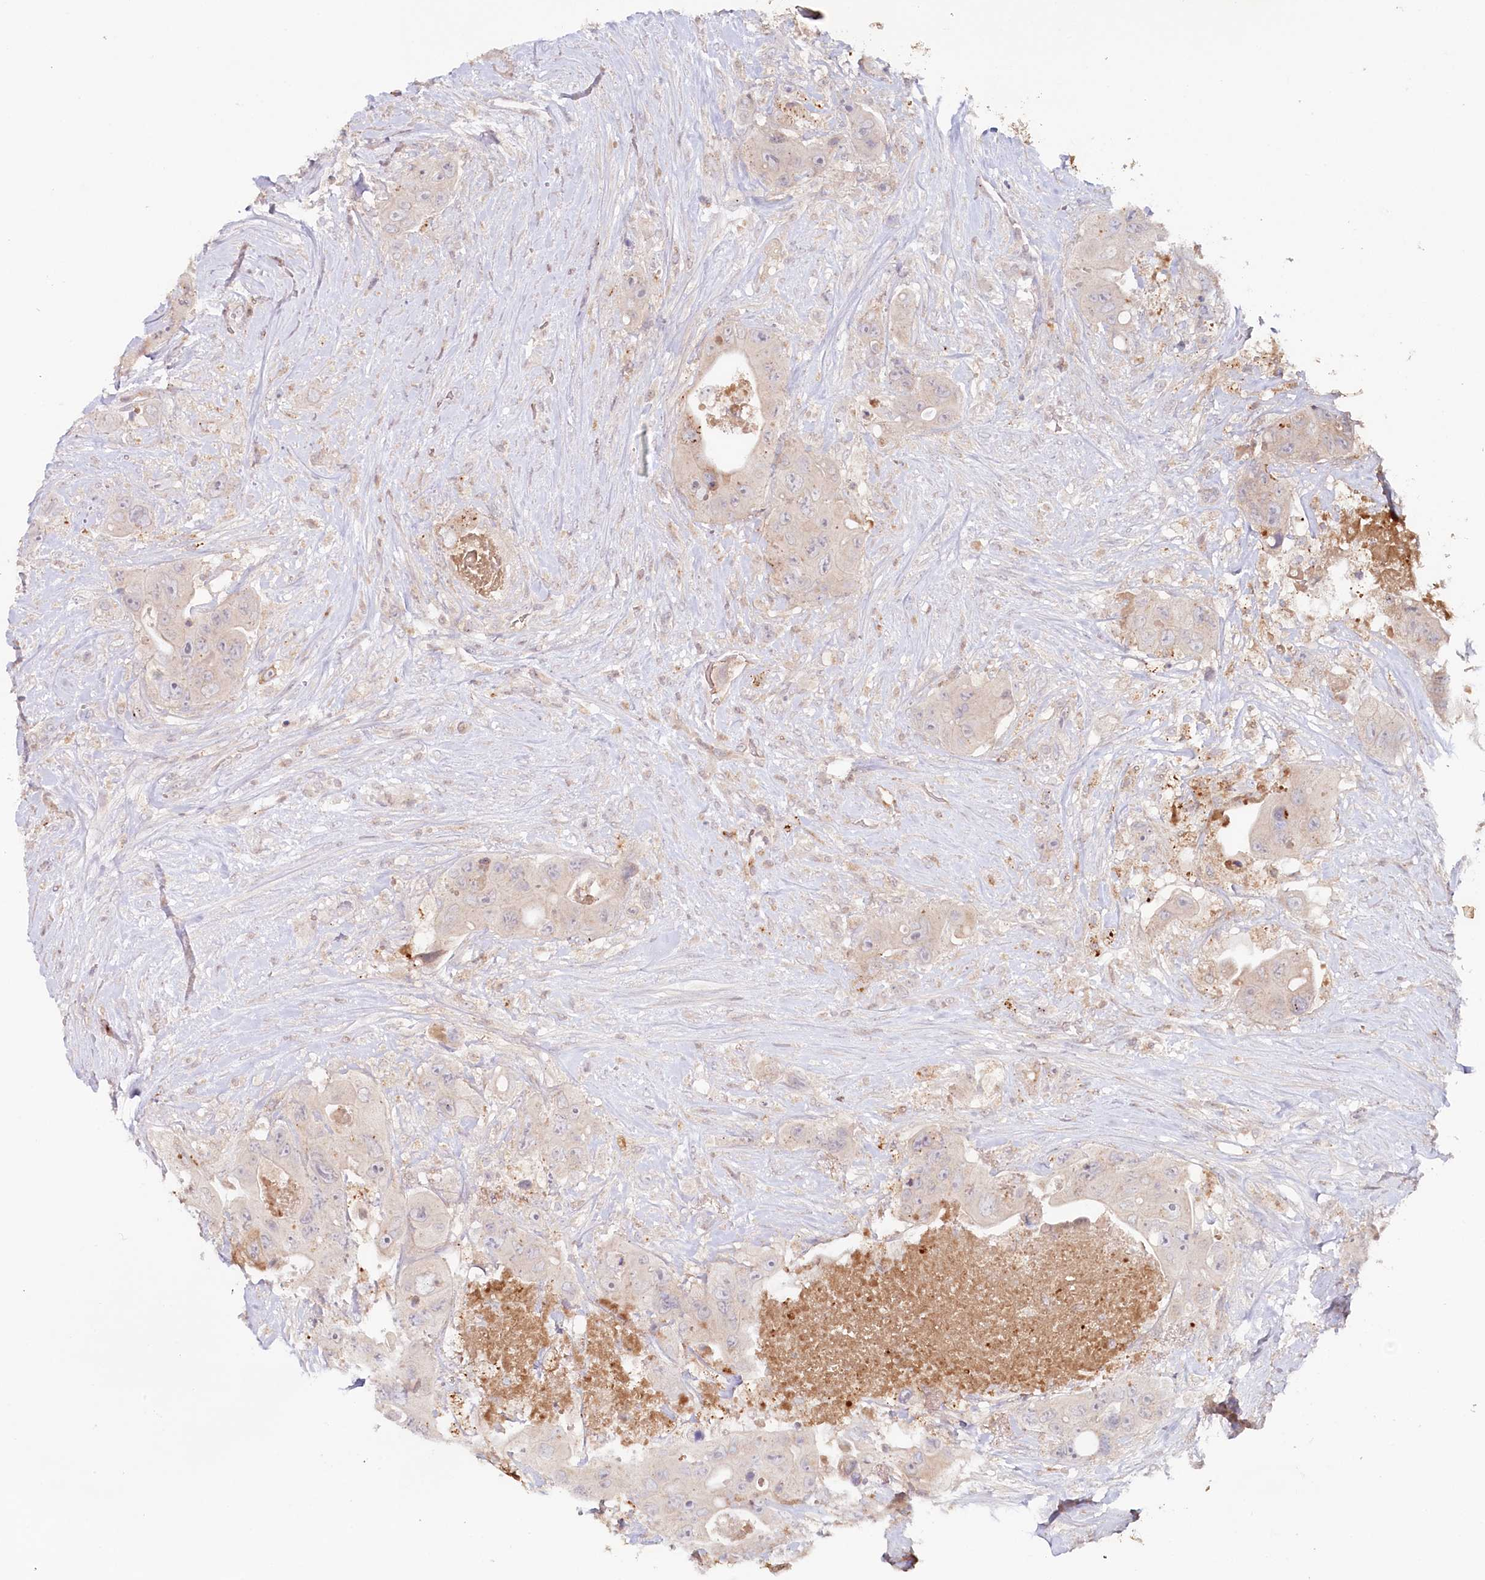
{"staining": {"intensity": "weak", "quantity": "<25%", "location": "cytoplasmic/membranous"}, "tissue": "colorectal cancer", "cell_type": "Tumor cells", "image_type": "cancer", "snomed": [{"axis": "morphology", "description": "Adenocarcinoma, NOS"}, {"axis": "topography", "description": "Colon"}], "caption": "High magnification brightfield microscopy of adenocarcinoma (colorectal) stained with DAB (3,3'-diaminobenzidine) (brown) and counterstained with hematoxylin (blue): tumor cells show no significant expression. (DAB immunohistochemistry (IHC), high magnification).", "gene": "PSAPL1", "patient": {"sex": "female", "age": 46}}